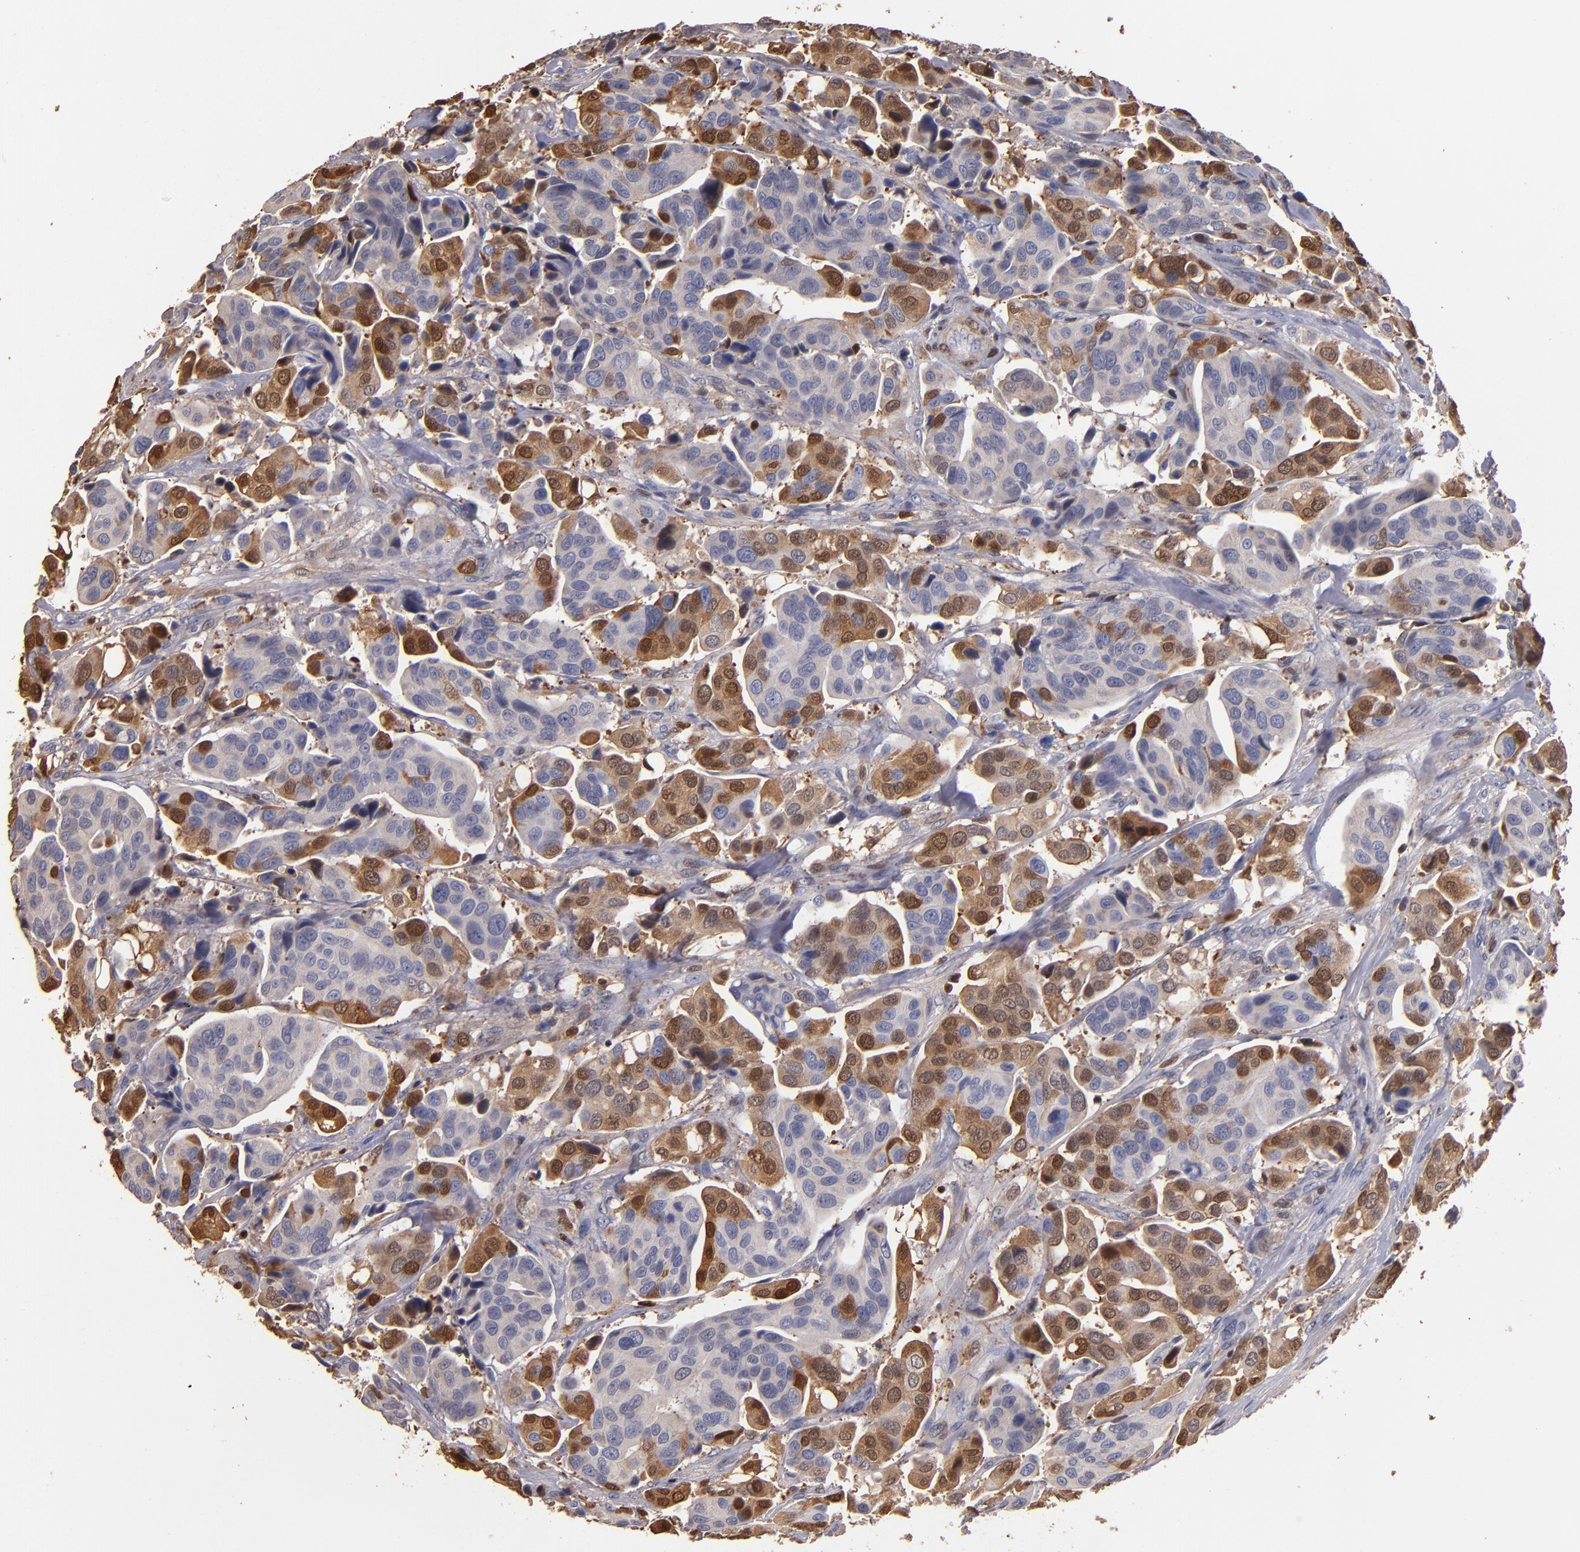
{"staining": {"intensity": "moderate", "quantity": "25%-75%", "location": "cytoplasmic/membranous,nuclear"}, "tissue": "urothelial cancer", "cell_type": "Tumor cells", "image_type": "cancer", "snomed": [{"axis": "morphology", "description": "Adenocarcinoma, NOS"}, {"axis": "topography", "description": "Urinary bladder"}], "caption": "A brown stain labels moderate cytoplasmic/membranous and nuclear positivity of a protein in human urothelial cancer tumor cells. The staining was performed using DAB, with brown indicating positive protein expression. Nuclei are stained blue with hematoxylin.", "gene": "S100A4", "patient": {"sex": "male", "age": 61}}